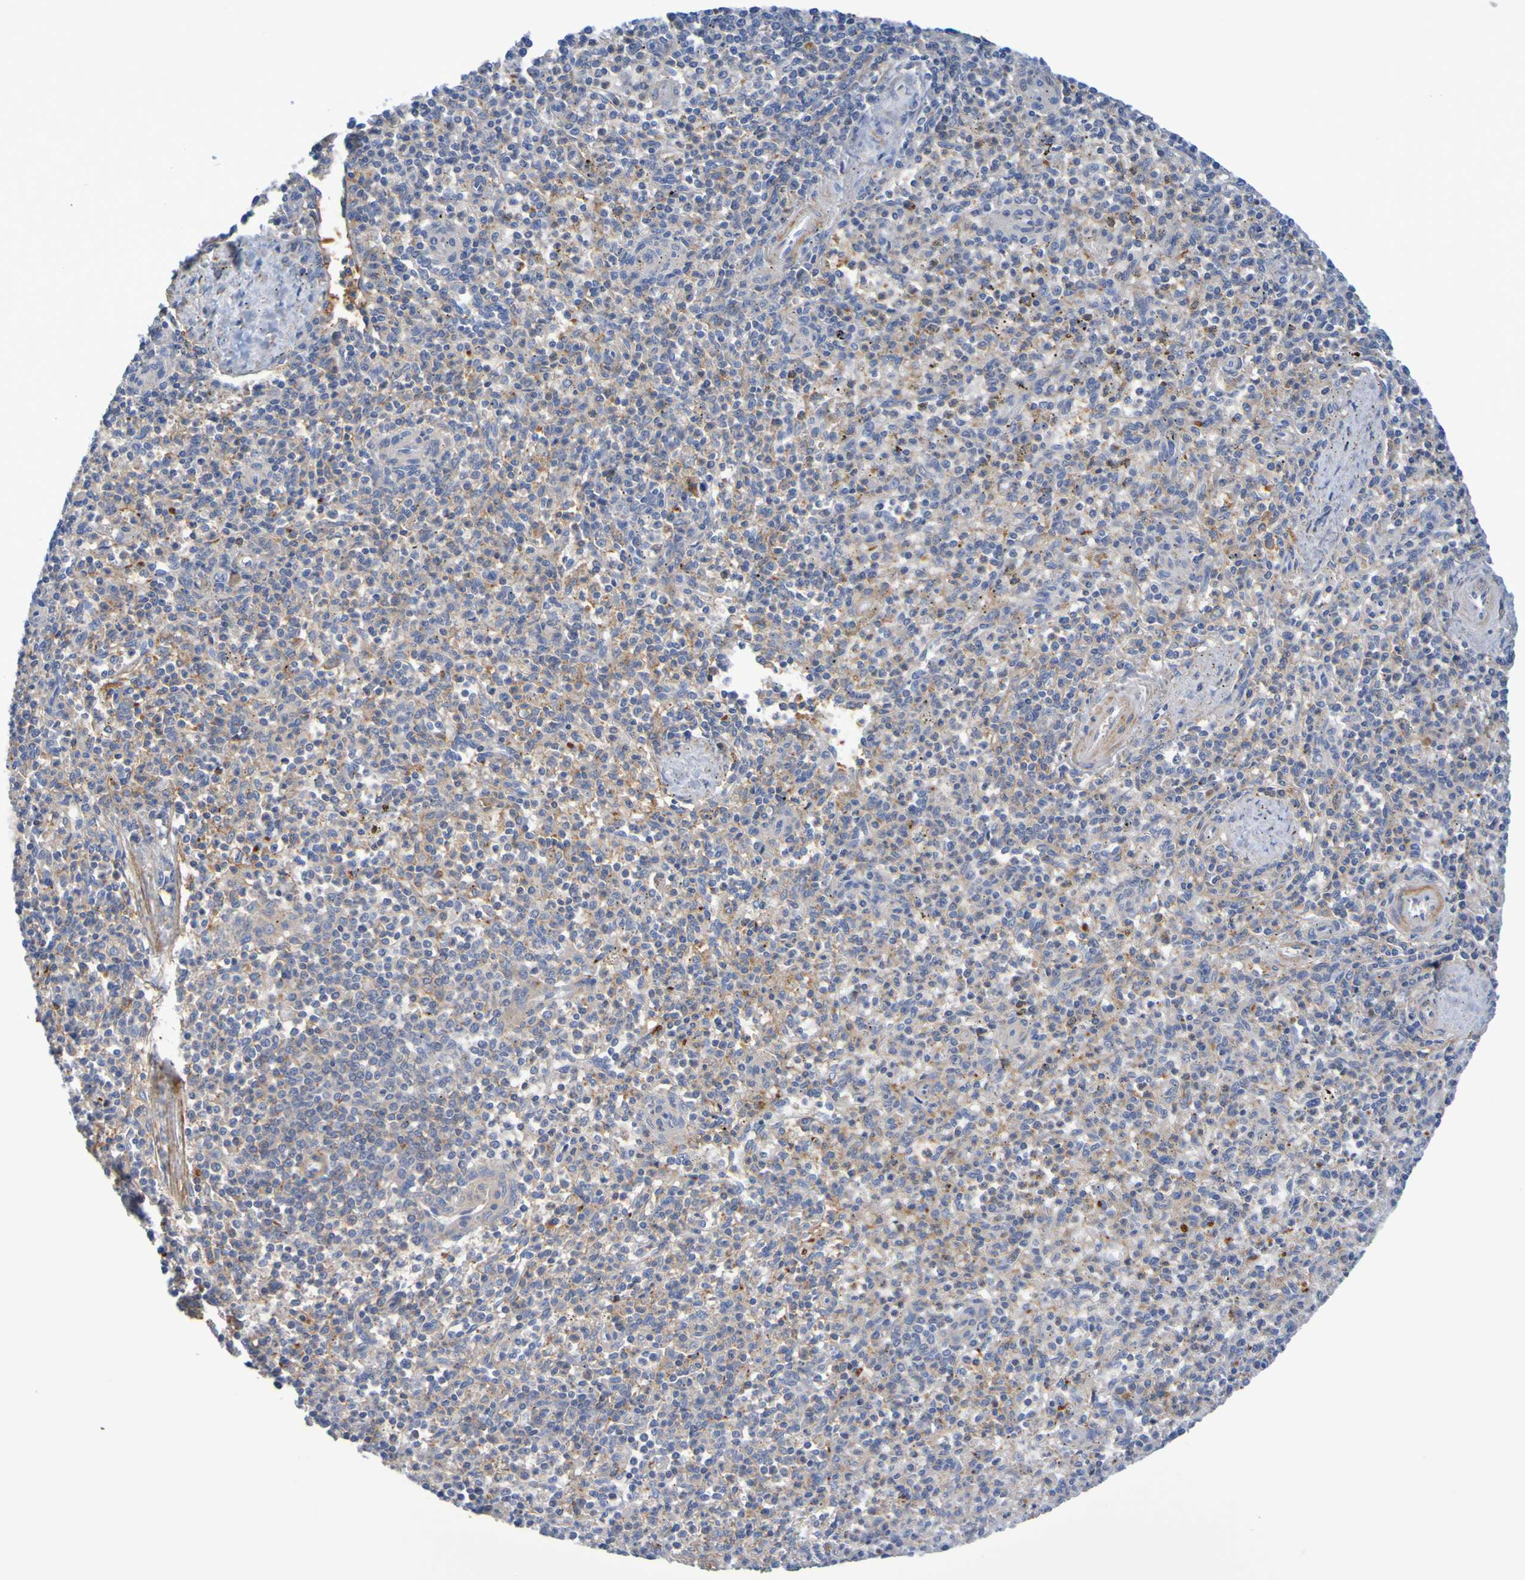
{"staining": {"intensity": "moderate", "quantity": "25%-75%", "location": "cytoplasmic/membranous"}, "tissue": "spleen", "cell_type": "Cells in red pulp", "image_type": "normal", "snomed": [{"axis": "morphology", "description": "Normal tissue, NOS"}, {"axis": "topography", "description": "Spleen"}], "caption": "Immunohistochemistry image of benign spleen stained for a protein (brown), which demonstrates medium levels of moderate cytoplasmic/membranous staining in approximately 25%-75% of cells in red pulp.", "gene": "GAB3", "patient": {"sex": "male", "age": 72}}